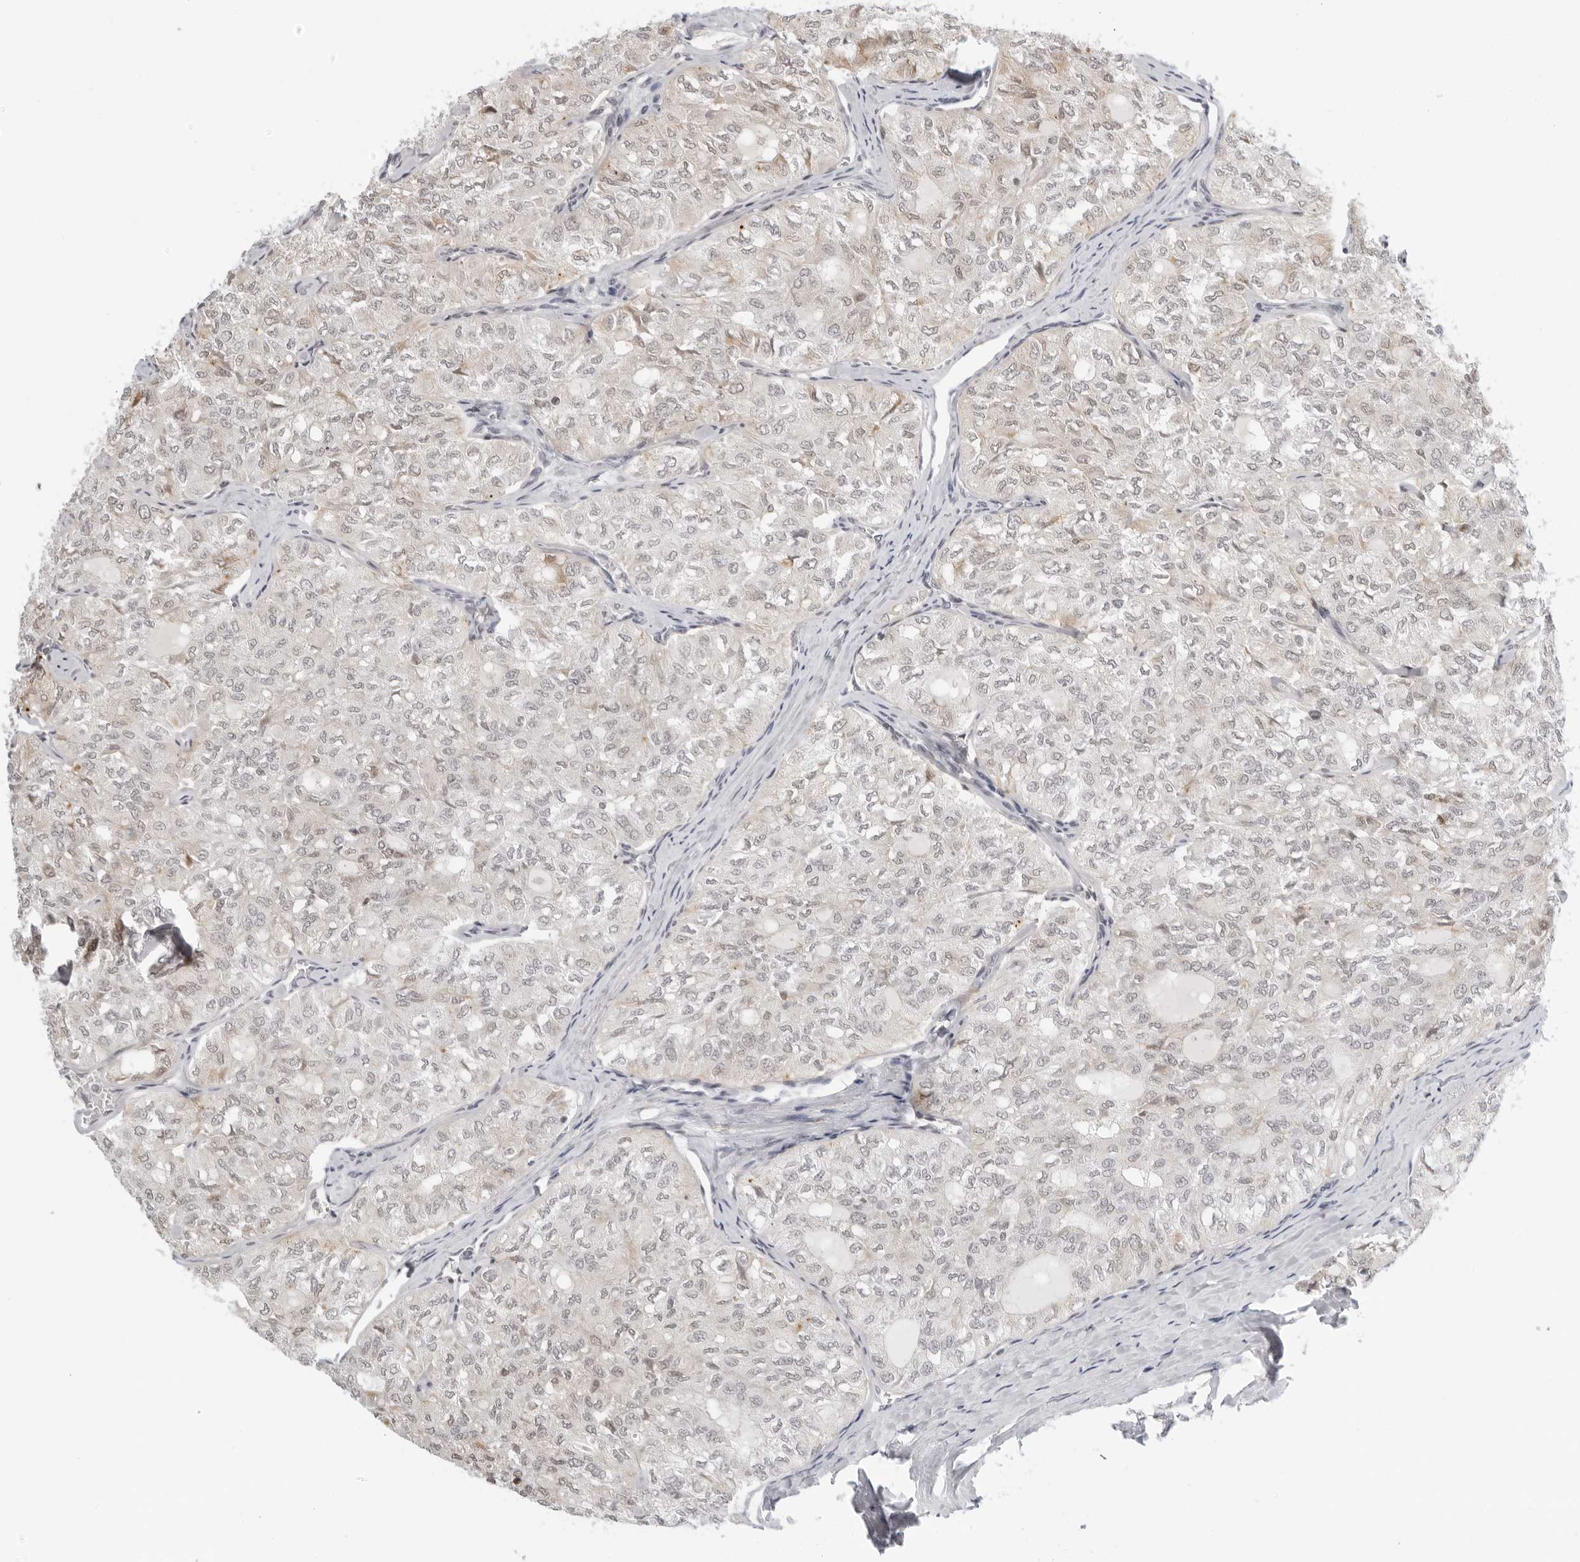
{"staining": {"intensity": "moderate", "quantity": "<25%", "location": "nuclear"}, "tissue": "thyroid cancer", "cell_type": "Tumor cells", "image_type": "cancer", "snomed": [{"axis": "morphology", "description": "Follicular adenoma carcinoma, NOS"}, {"axis": "topography", "description": "Thyroid gland"}], "caption": "About <25% of tumor cells in thyroid follicular adenoma carcinoma show moderate nuclear protein expression as visualized by brown immunohistochemical staining.", "gene": "MSH6", "patient": {"sex": "male", "age": 75}}